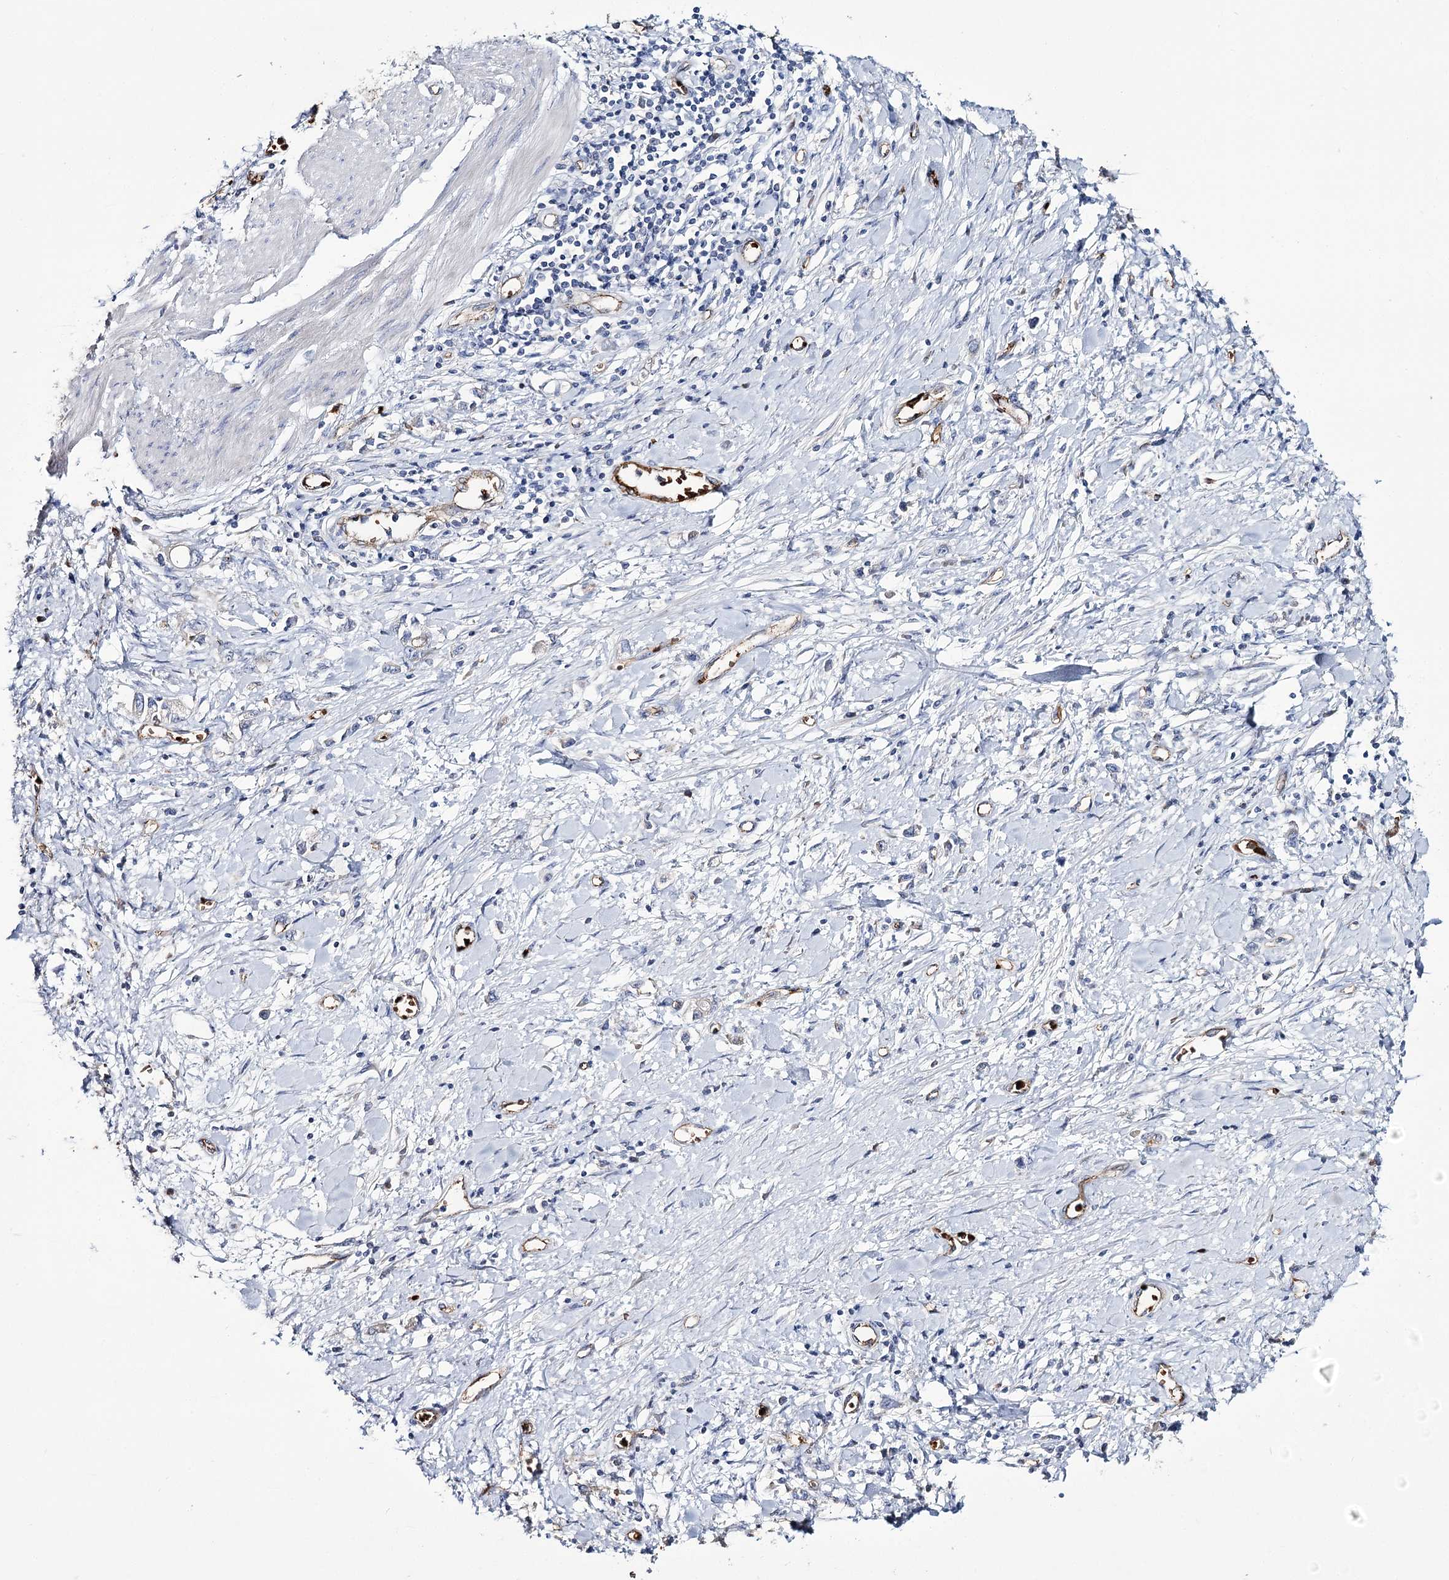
{"staining": {"intensity": "weak", "quantity": "<25%", "location": "cytoplasmic/membranous"}, "tissue": "stomach cancer", "cell_type": "Tumor cells", "image_type": "cancer", "snomed": [{"axis": "morphology", "description": "Adenocarcinoma, NOS"}, {"axis": "topography", "description": "Stomach"}], "caption": "High magnification brightfield microscopy of adenocarcinoma (stomach) stained with DAB (3,3'-diaminobenzidine) (brown) and counterstained with hematoxylin (blue): tumor cells show no significant positivity.", "gene": "GBF1", "patient": {"sex": "female", "age": 76}}